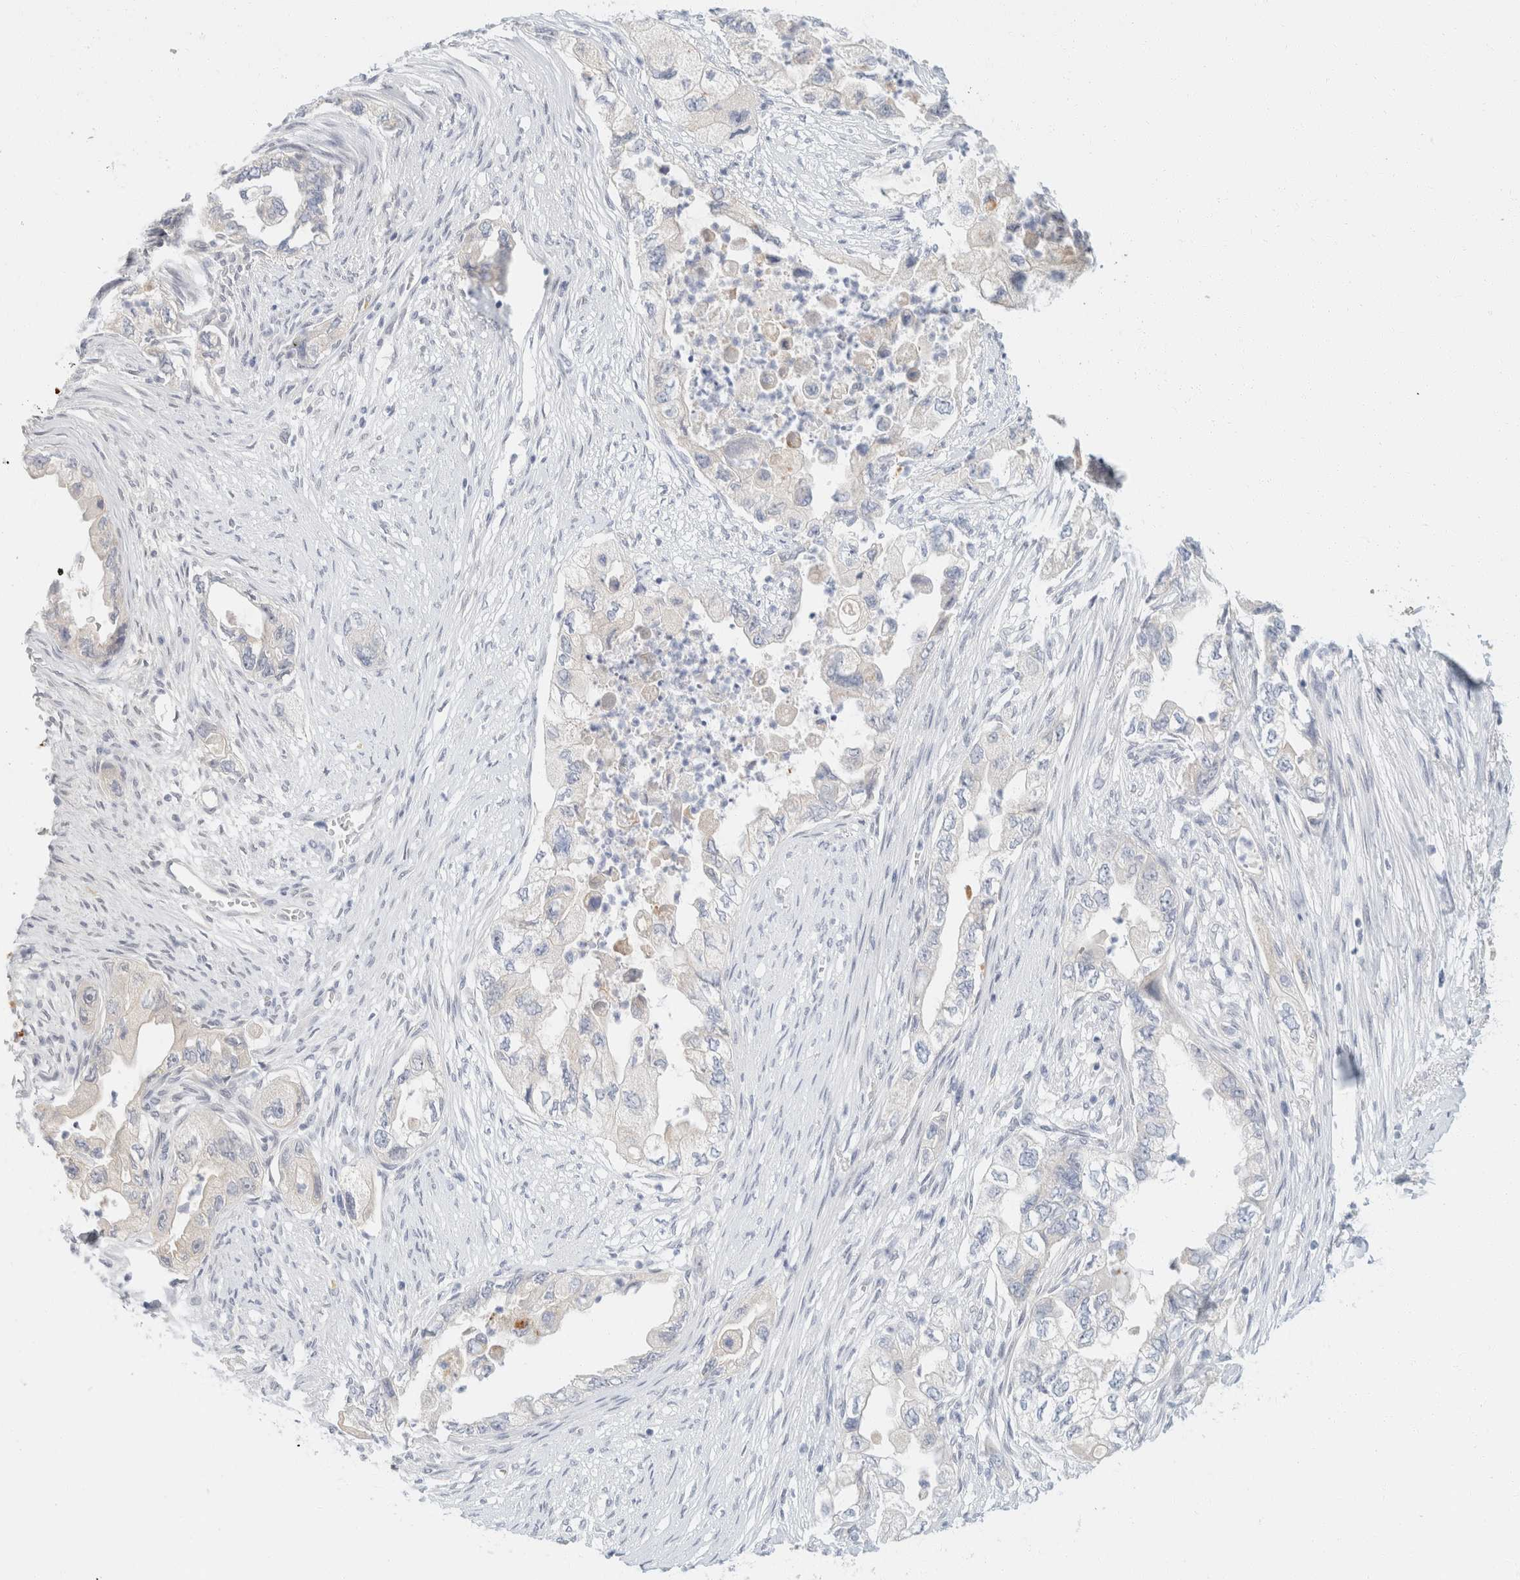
{"staining": {"intensity": "negative", "quantity": "none", "location": "none"}, "tissue": "pancreatic cancer", "cell_type": "Tumor cells", "image_type": "cancer", "snomed": [{"axis": "morphology", "description": "Adenocarcinoma, NOS"}, {"axis": "topography", "description": "Pancreas"}], "caption": "DAB immunohistochemical staining of pancreatic cancer (adenocarcinoma) demonstrates no significant positivity in tumor cells. Brightfield microscopy of IHC stained with DAB (3,3'-diaminobenzidine) (brown) and hematoxylin (blue), captured at high magnification.", "gene": "KRT20", "patient": {"sex": "female", "age": 73}}